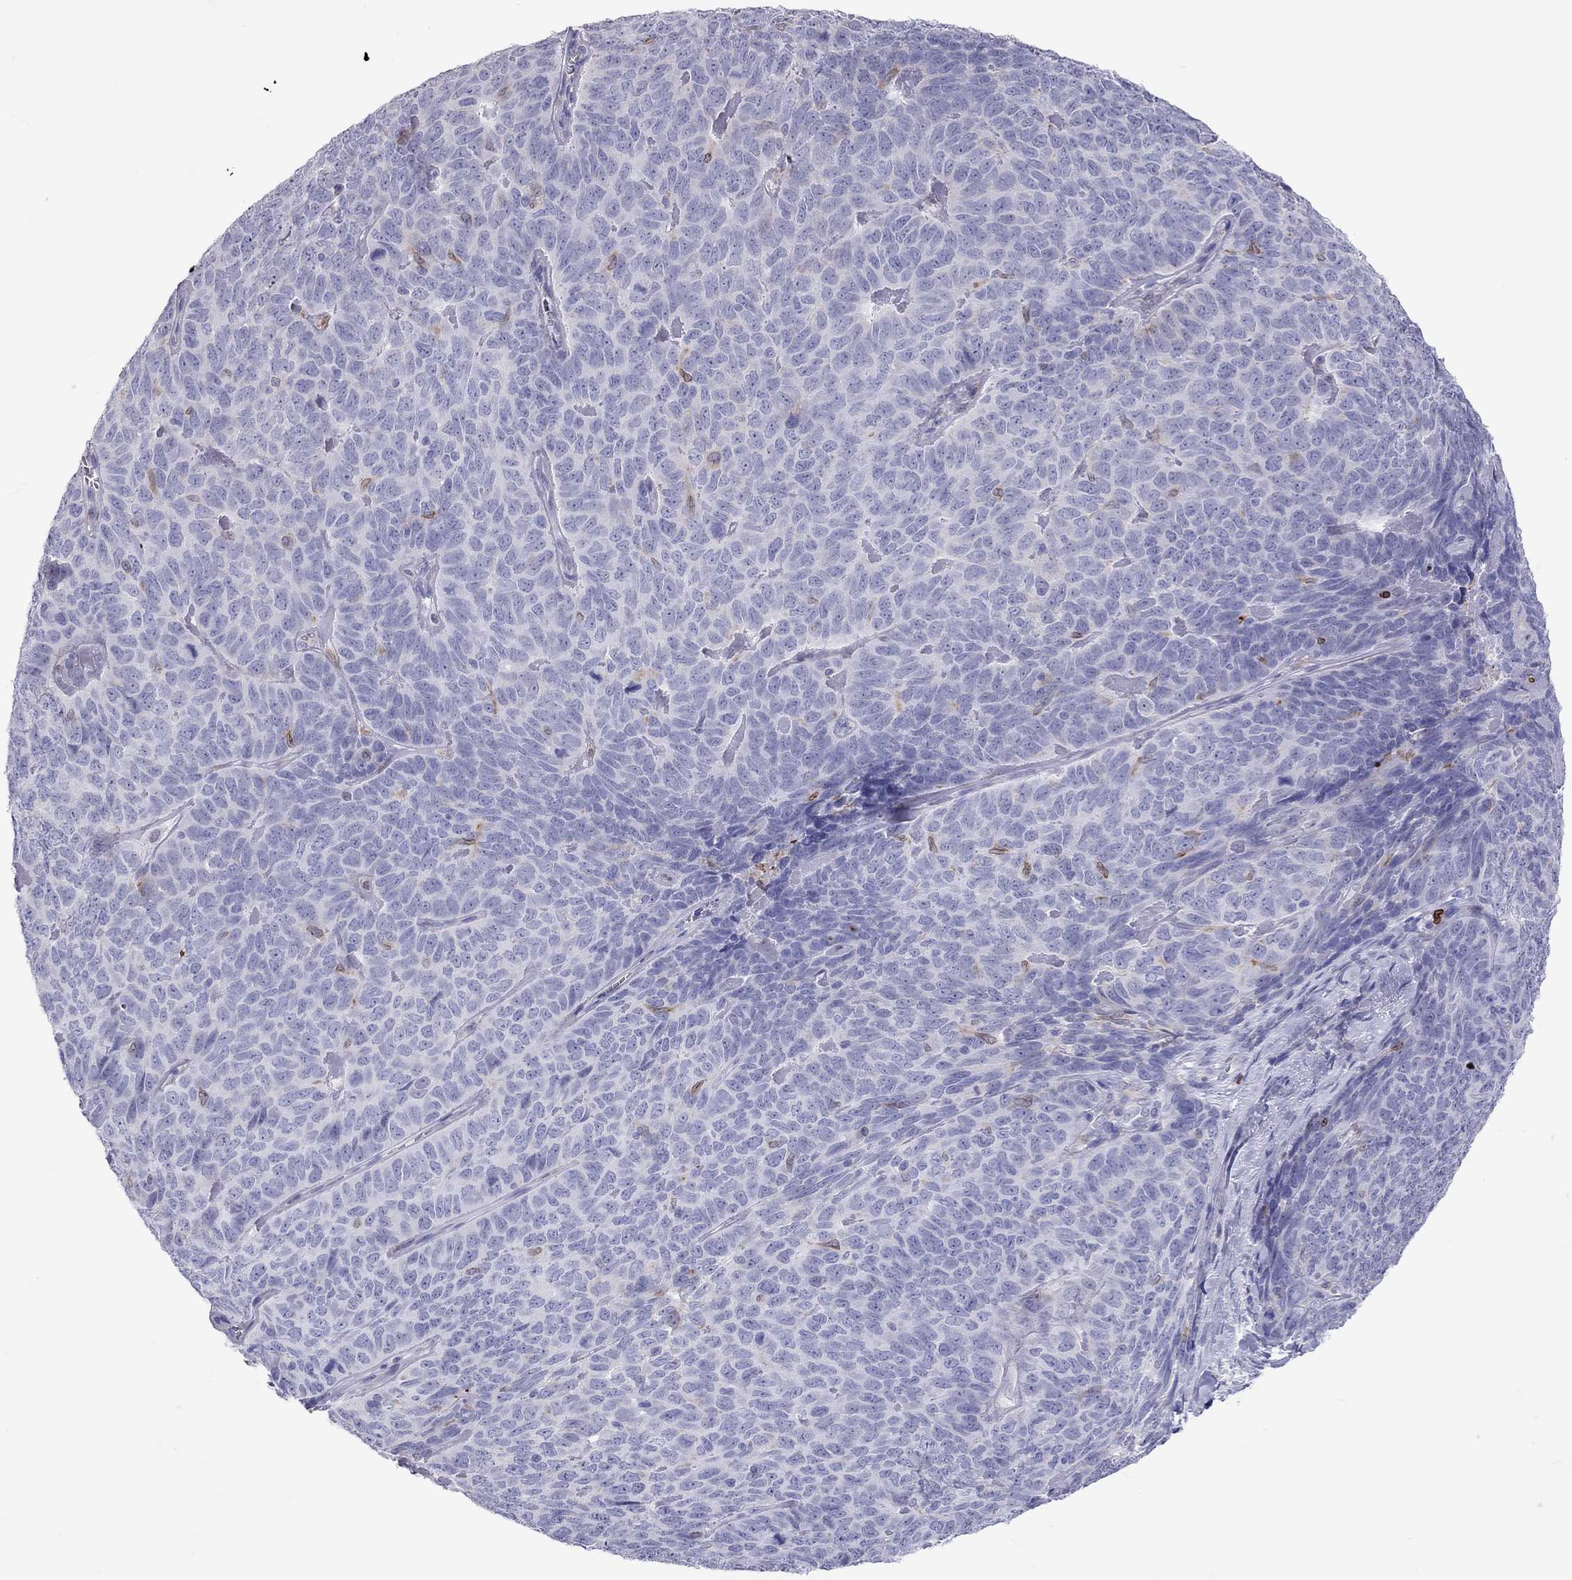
{"staining": {"intensity": "negative", "quantity": "none", "location": "none"}, "tissue": "skin cancer", "cell_type": "Tumor cells", "image_type": "cancer", "snomed": [{"axis": "morphology", "description": "Squamous cell carcinoma, NOS"}, {"axis": "topography", "description": "Skin"}, {"axis": "topography", "description": "Anal"}], "caption": "Tumor cells are negative for protein expression in human skin cancer.", "gene": "ADORA2A", "patient": {"sex": "female", "age": 51}}